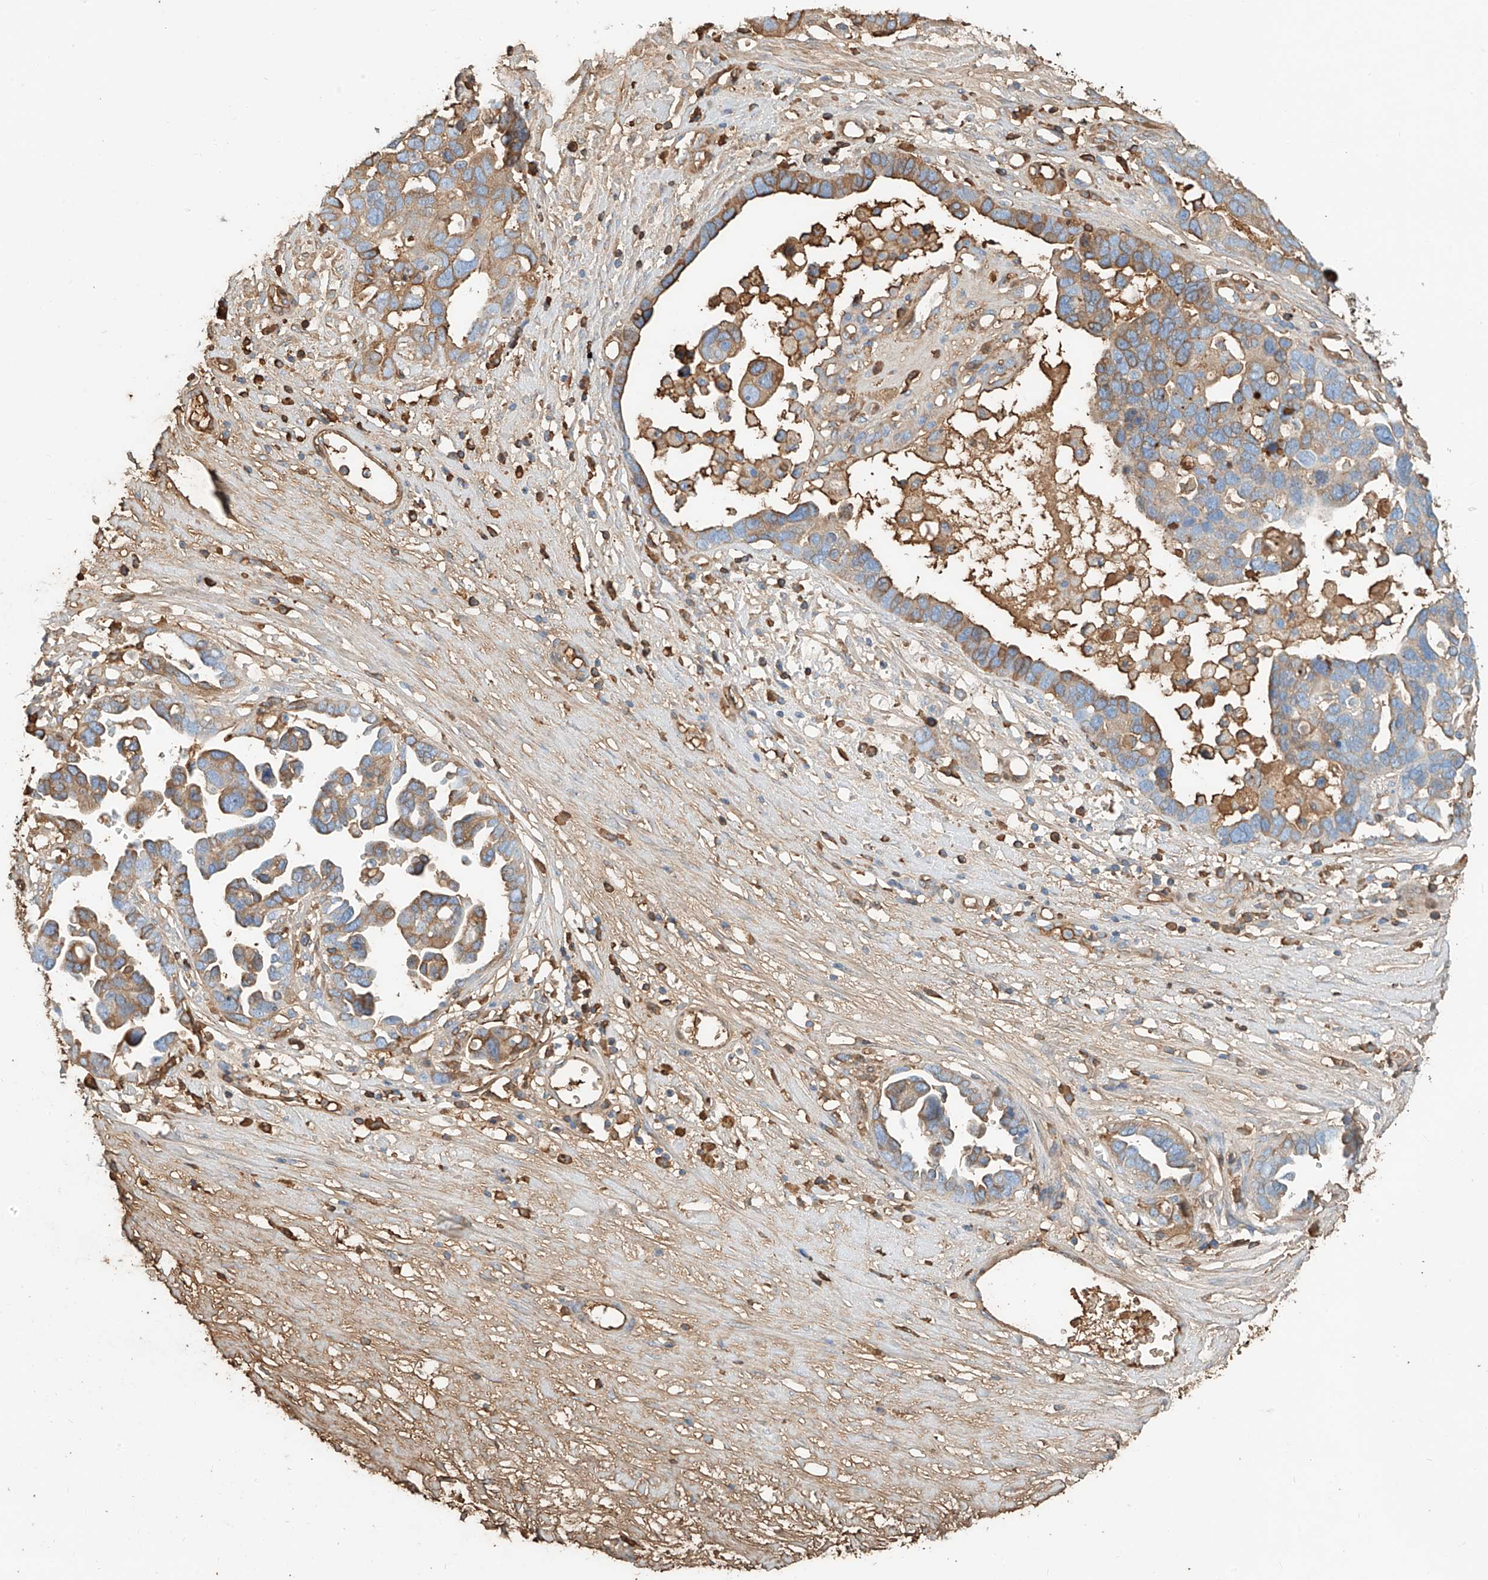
{"staining": {"intensity": "moderate", "quantity": "25%-75%", "location": "cytoplasmic/membranous"}, "tissue": "ovarian cancer", "cell_type": "Tumor cells", "image_type": "cancer", "snomed": [{"axis": "morphology", "description": "Cystadenocarcinoma, serous, NOS"}, {"axis": "topography", "description": "Ovary"}], "caption": "Brown immunohistochemical staining in human ovarian serous cystadenocarcinoma exhibits moderate cytoplasmic/membranous positivity in approximately 25%-75% of tumor cells.", "gene": "ZFP30", "patient": {"sex": "female", "age": 54}}